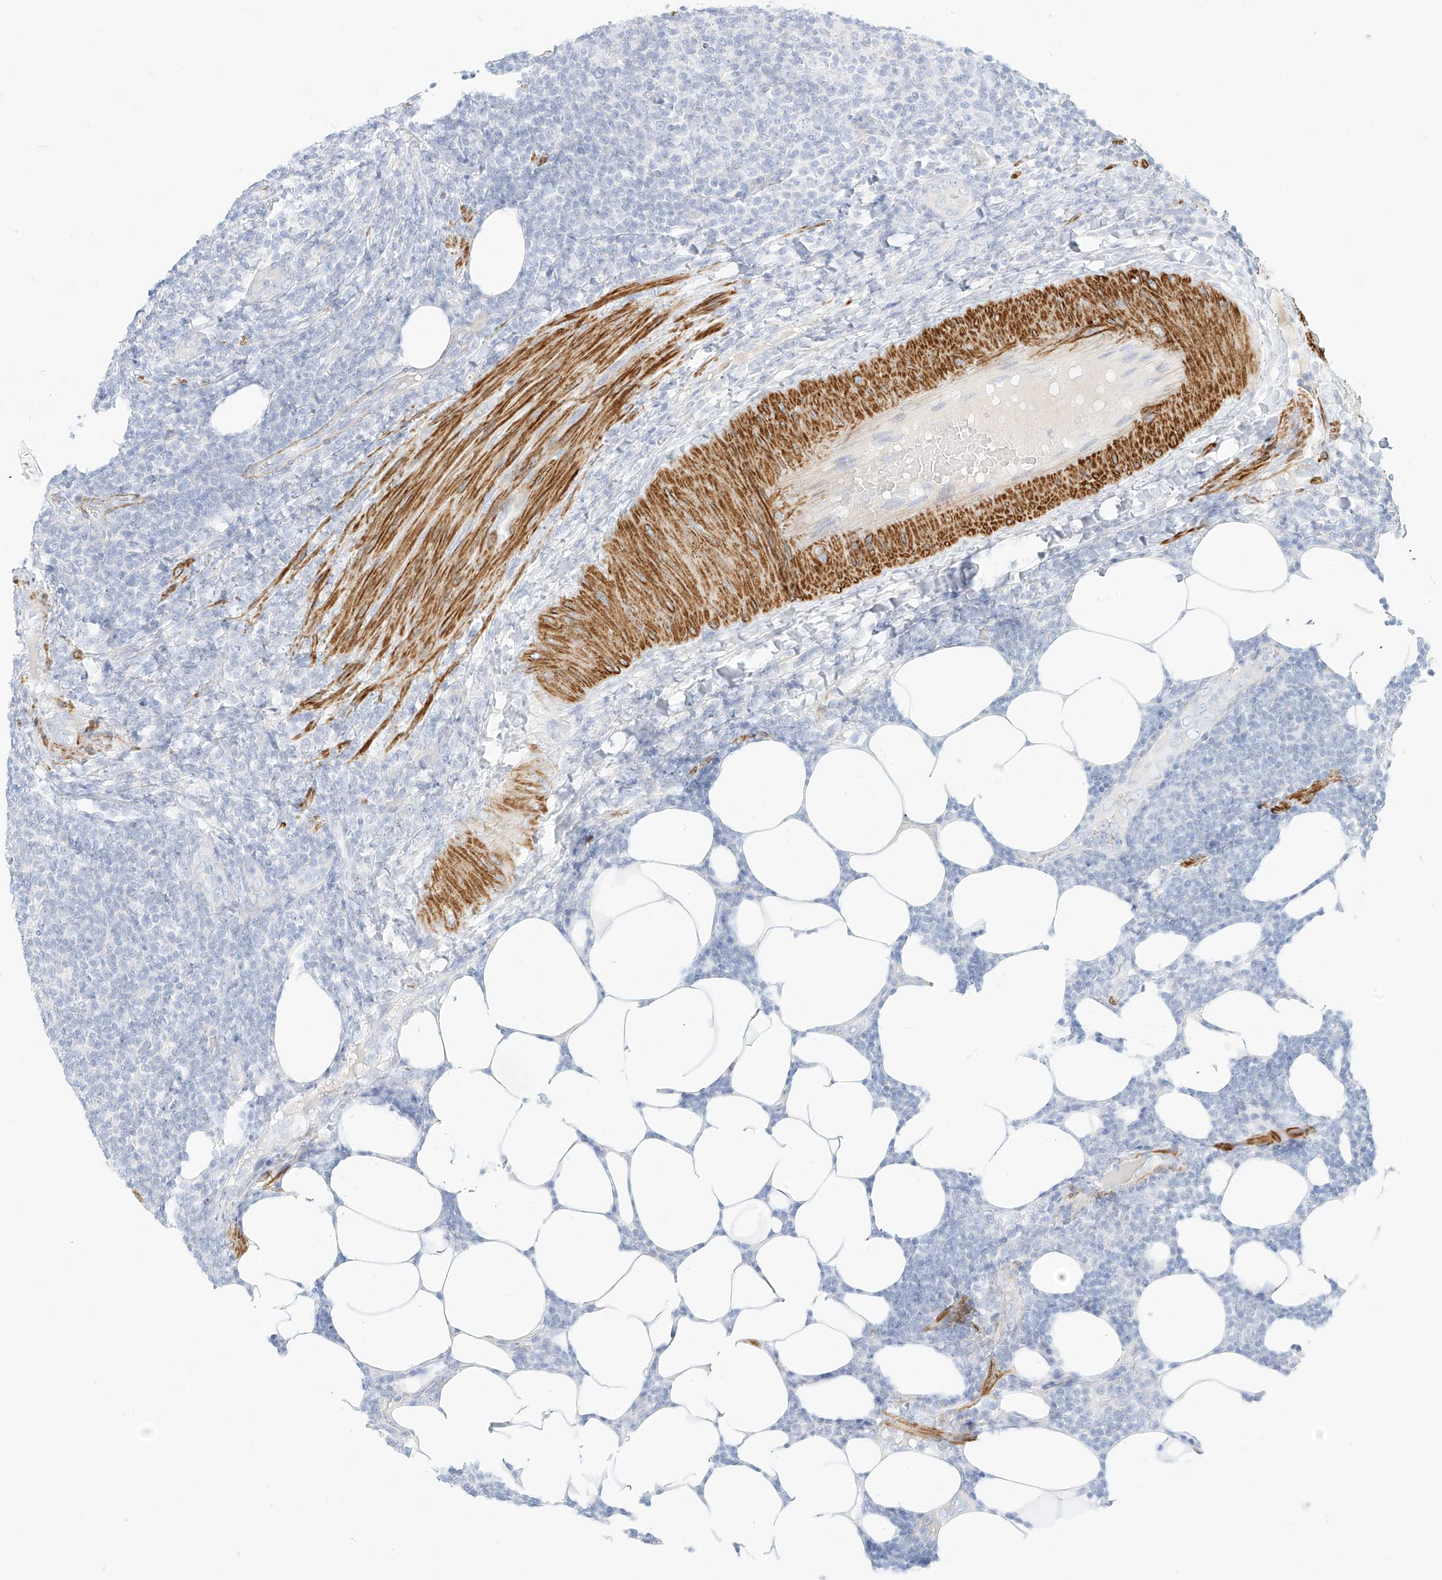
{"staining": {"intensity": "negative", "quantity": "none", "location": "none"}, "tissue": "lymphoma", "cell_type": "Tumor cells", "image_type": "cancer", "snomed": [{"axis": "morphology", "description": "Malignant lymphoma, non-Hodgkin's type, Low grade"}, {"axis": "topography", "description": "Lymph node"}], "caption": "Malignant lymphoma, non-Hodgkin's type (low-grade) stained for a protein using immunohistochemistry (IHC) demonstrates no expression tumor cells.", "gene": "ST3GAL5", "patient": {"sex": "male", "age": 66}}